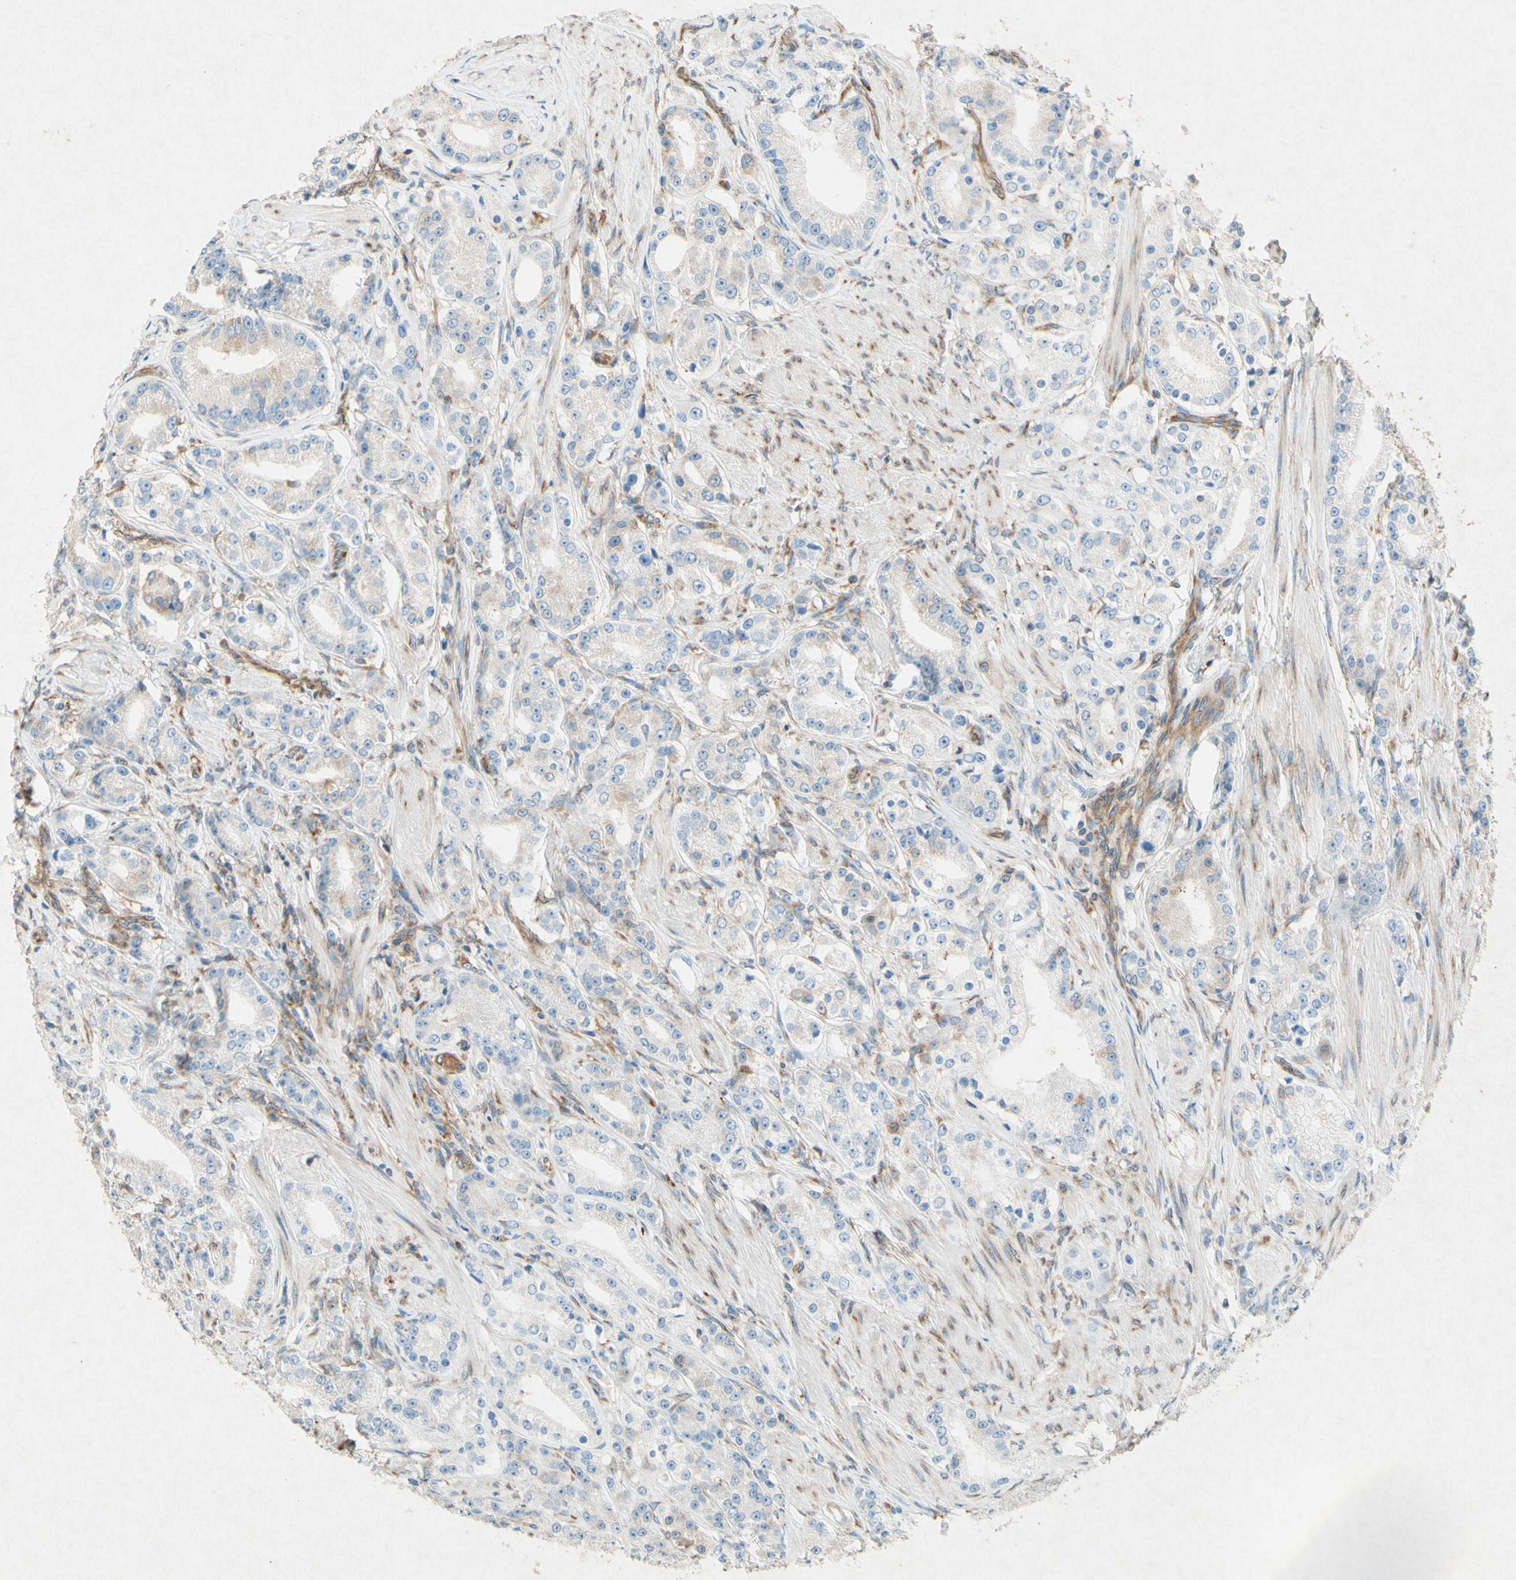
{"staining": {"intensity": "negative", "quantity": "none", "location": "none"}, "tissue": "prostate cancer", "cell_type": "Tumor cells", "image_type": "cancer", "snomed": [{"axis": "morphology", "description": "Adenocarcinoma, Low grade"}, {"axis": "topography", "description": "Prostate"}], "caption": "Prostate cancer was stained to show a protein in brown. There is no significant staining in tumor cells.", "gene": "PABPC1", "patient": {"sex": "male", "age": 63}}